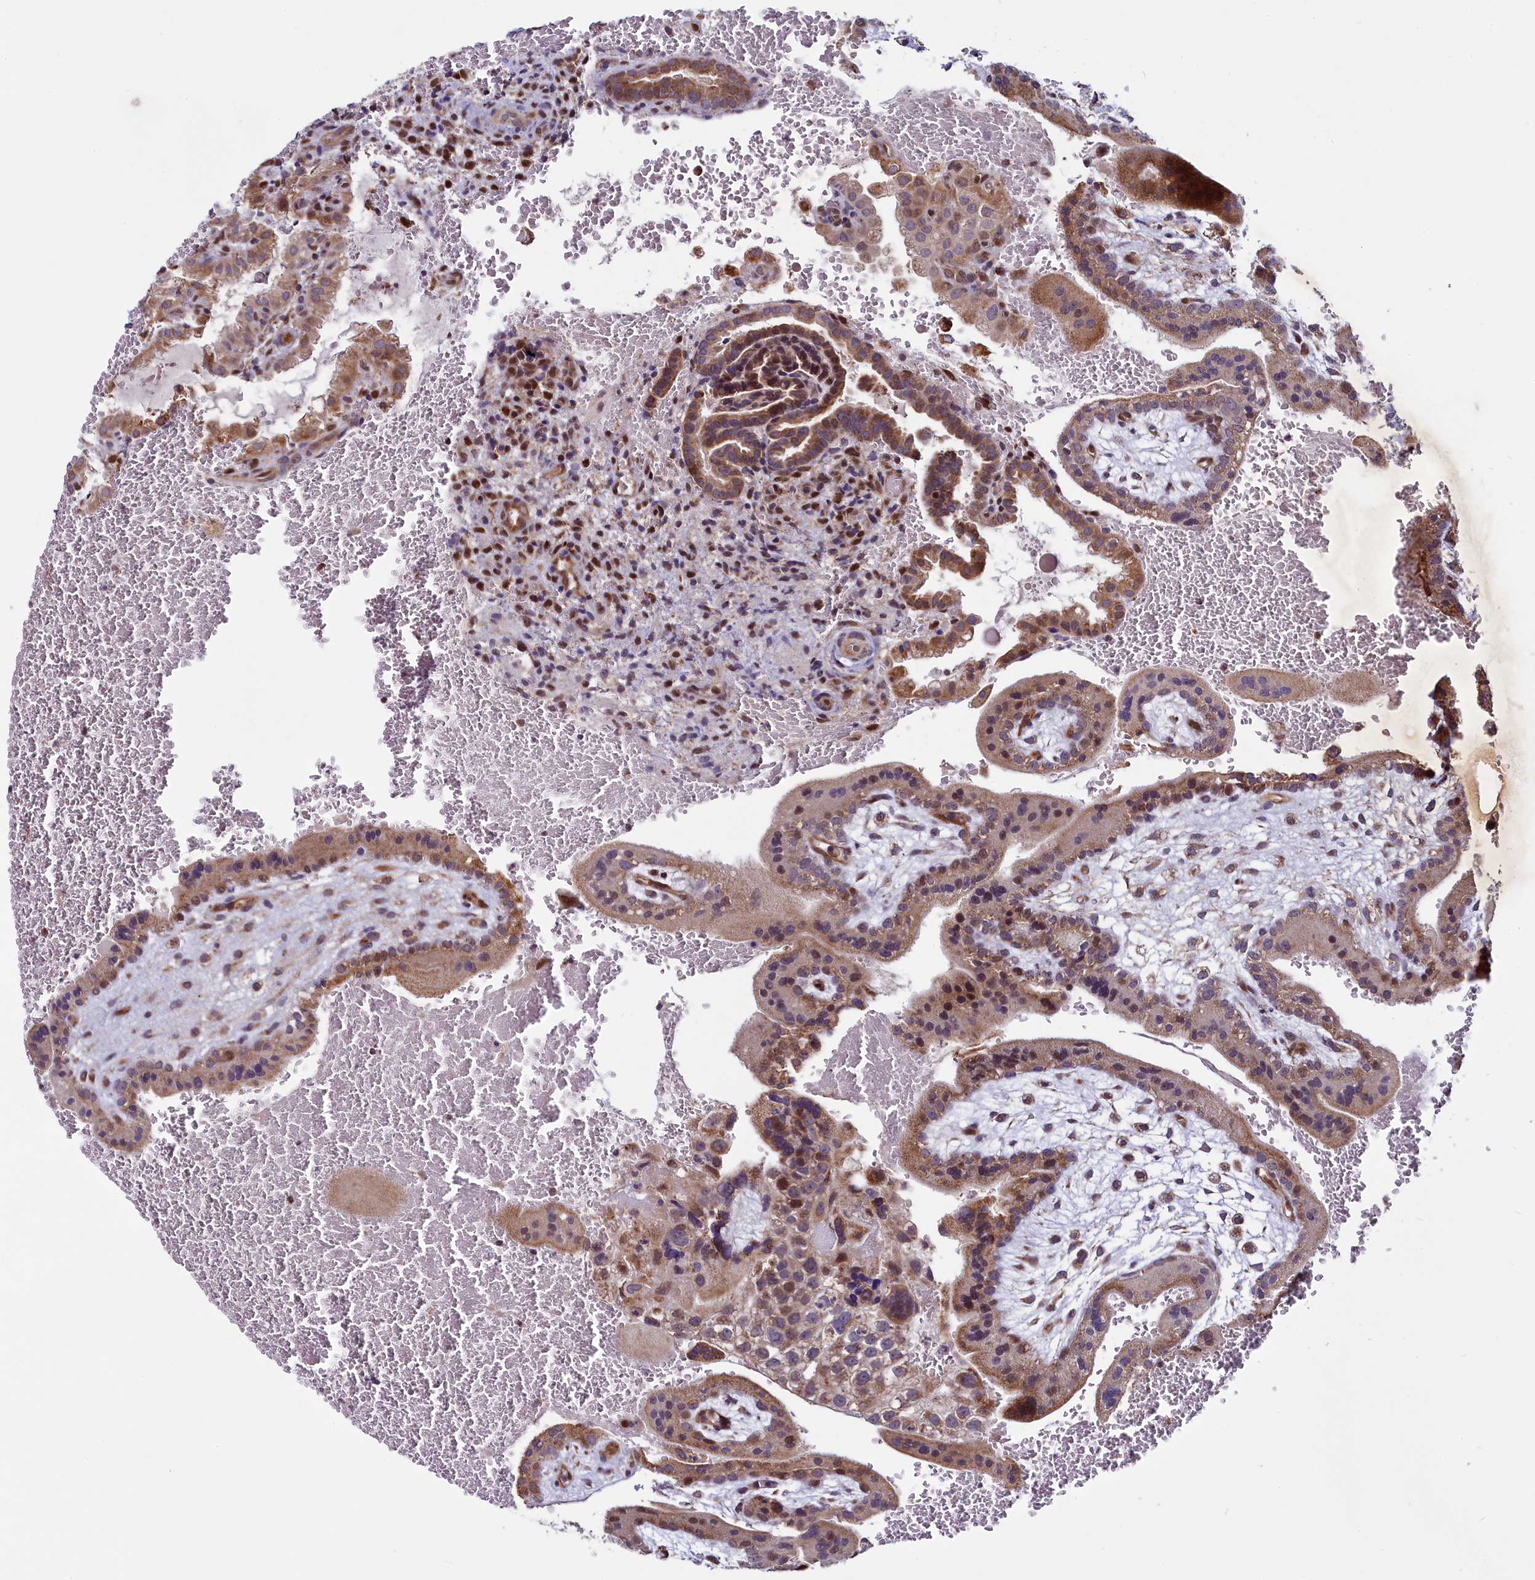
{"staining": {"intensity": "moderate", "quantity": ">75%", "location": "cytoplasmic/membranous"}, "tissue": "placenta", "cell_type": "Trophoblastic cells", "image_type": "normal", "snomed": [{"axis": "morphology", "description": "Normal tissue, NOS"}, {"axis": "topography", "description": "Placenta"}], "caption": "Moderate cytoplasmic/membranous positivity for a protein is appreciated in approximately >75% of trophoblastic cells of normal placenta using IHC.", "gene": "ZNF577", "patient": {"sex": "female", "age": 35}}